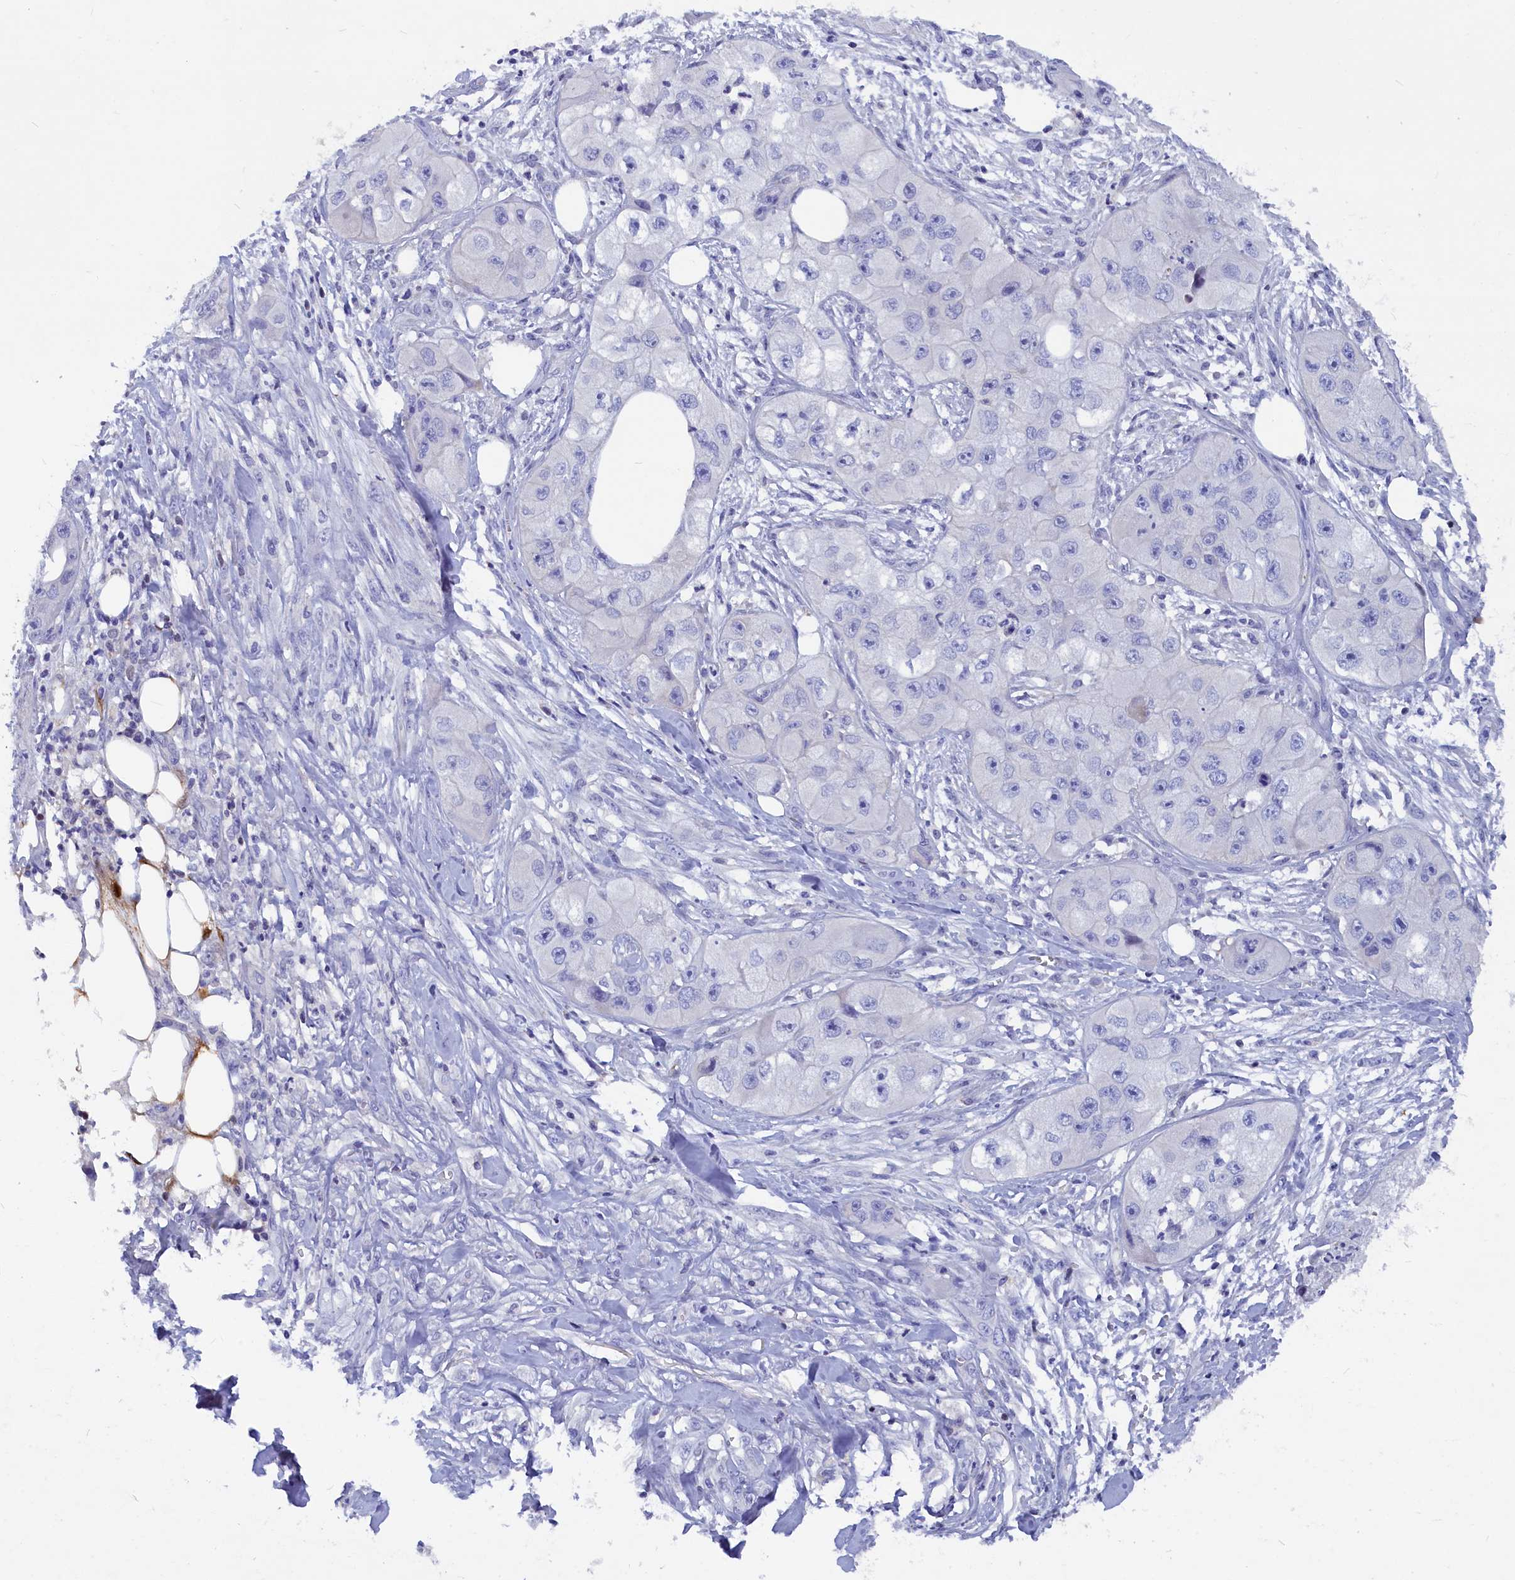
{"staining": {"intensity": "negative", "quantity": "none", "location": "none"}, "tissue": "skin cancer", "cell_type": "Tumor cells", "image_type": "cancer", "snomed": [{"axis": "morphology", "description": "Squamous cell carcinoma, NOS"}, {"axis": "topography", "description": "Skin"}, {"axis": "topography", "description": "Subcutis"}], "caption": "Tumor cells are negative for brown protein staining in skin cancer. (Immunohistochemistry, brightfield microscopy, high magnification).", "gene": "NKPD1", "patient": {"sex": "male", "age": 73}}